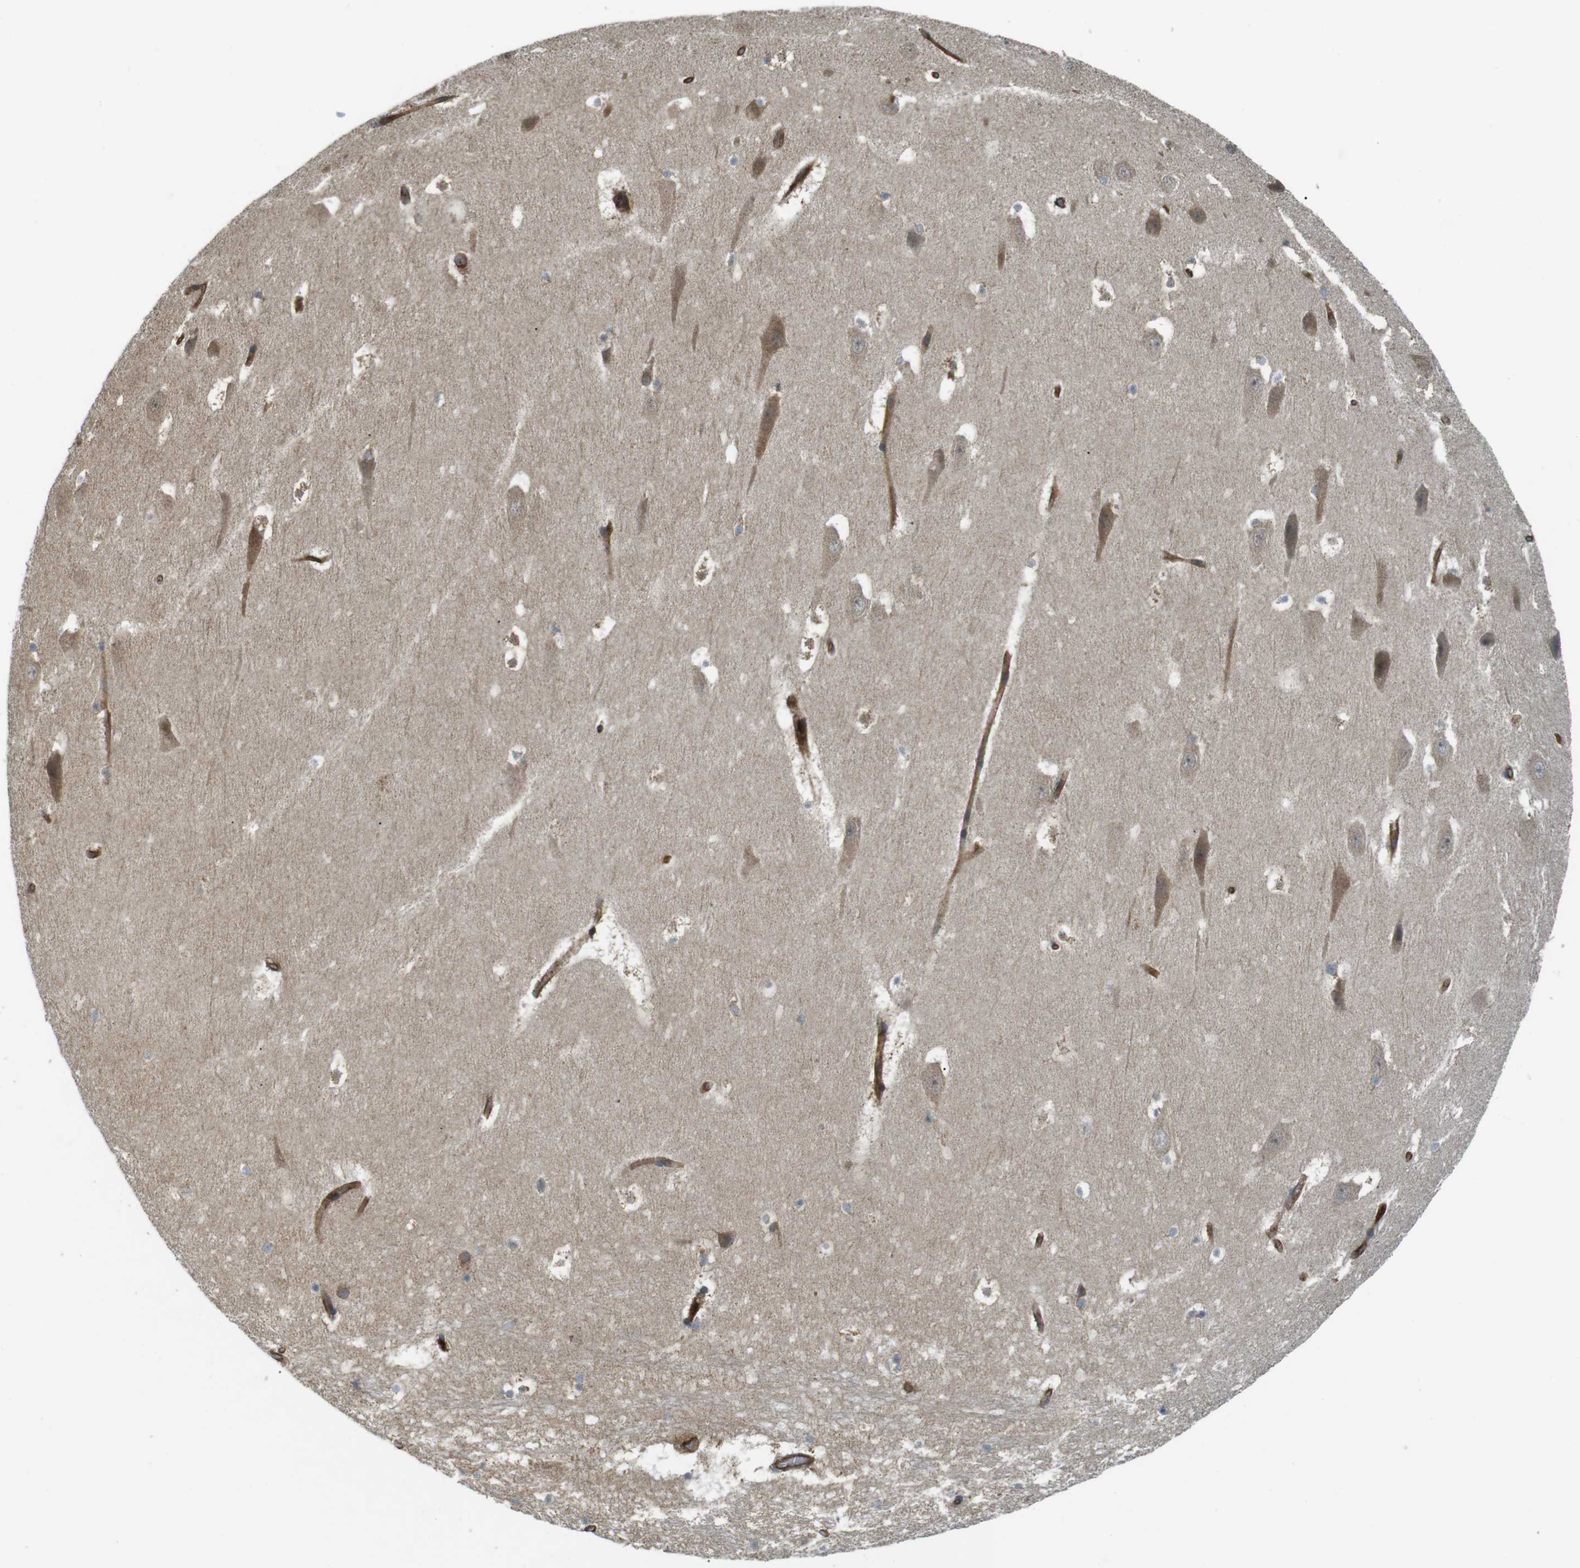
{"staining": {"intensity": "strong", "quantity": "<25%", "location": "cytoplasmic/membranous,nuclear"}, "tissue": "hippocampus", "cell_type": "Glial cells", "image_type": "normal", "snomed": [{"axis": "morphology", "description": "Normal tissue, NOS"}, {"axis": "topography", "description": "Hippocampus"}], "caption": "IHC image of normal hippocampus: human hippocampus stained using immunohistochemistry (IHC) exhibits medium levels of strong protein expression localized specifically in the cytoplasmic/membranous,nuclear of glial cells, appearing as a cytoplasmic/membranous,nuclear brown color.", "gene": "TSC1", "patient": {"sex": "male", "age": 45}}